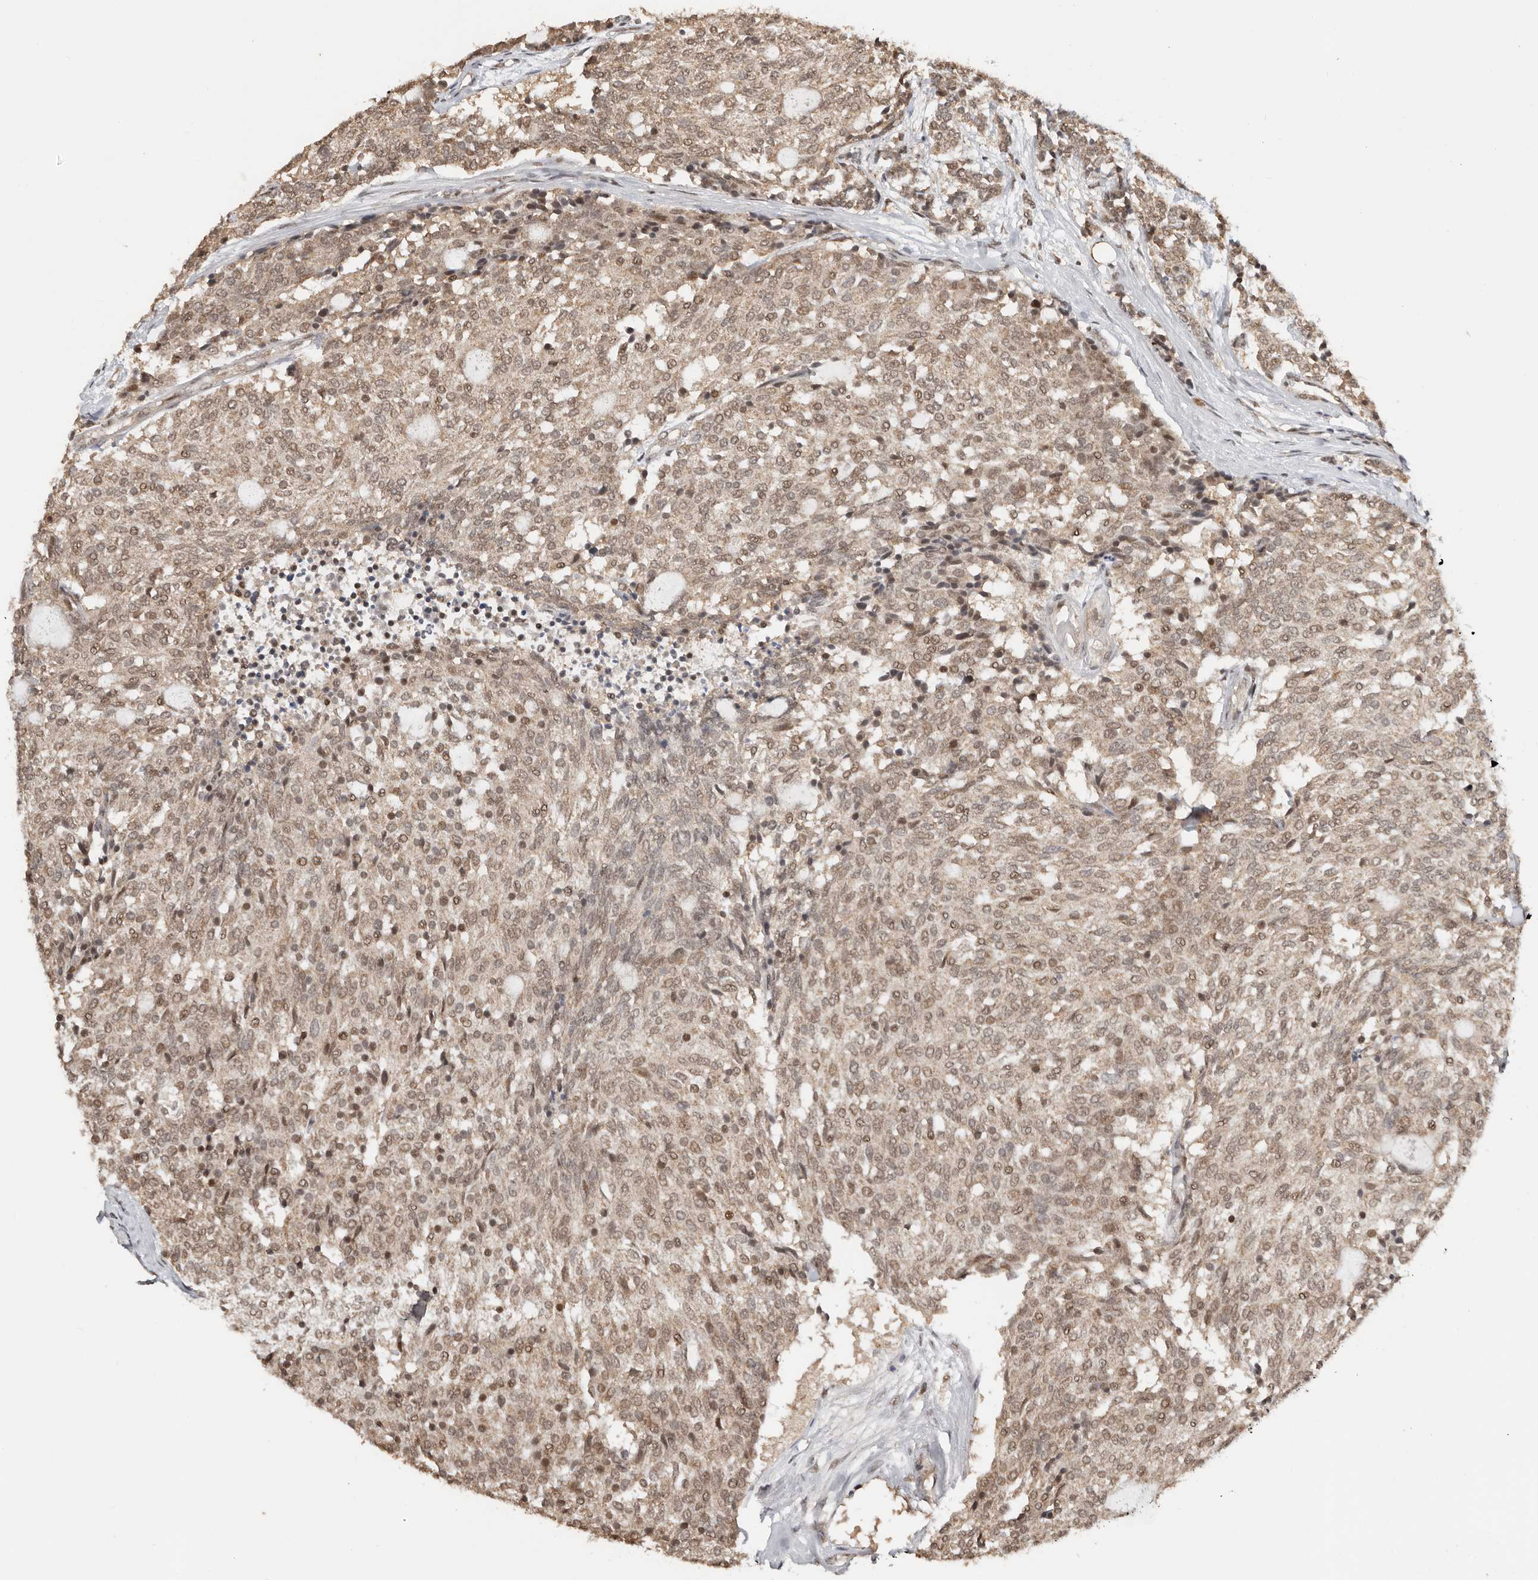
{"staining": {"intensity": "moderate", "quantity": ">75%", "location": "cytoplasmic/membranous,nuclear"}, "tissue": "carcinoid", "cell_type": "Tumor cells", "image_type": "cancer", "snomed": [{"axis": "morphology", "description": "Carcinoid, malignant, NOS"}, {"axis": "topography", "description": "Pancreas"}], "caption": "This is an image of immunohistochemistry (IHC) staining of malignant carcinoid, which shows moderate positivity in the cytoplasmic/membranous and nuclear of tumor cells.", "gene": "SEC14L1", "patient": {"sex": "female", "age": 54}}